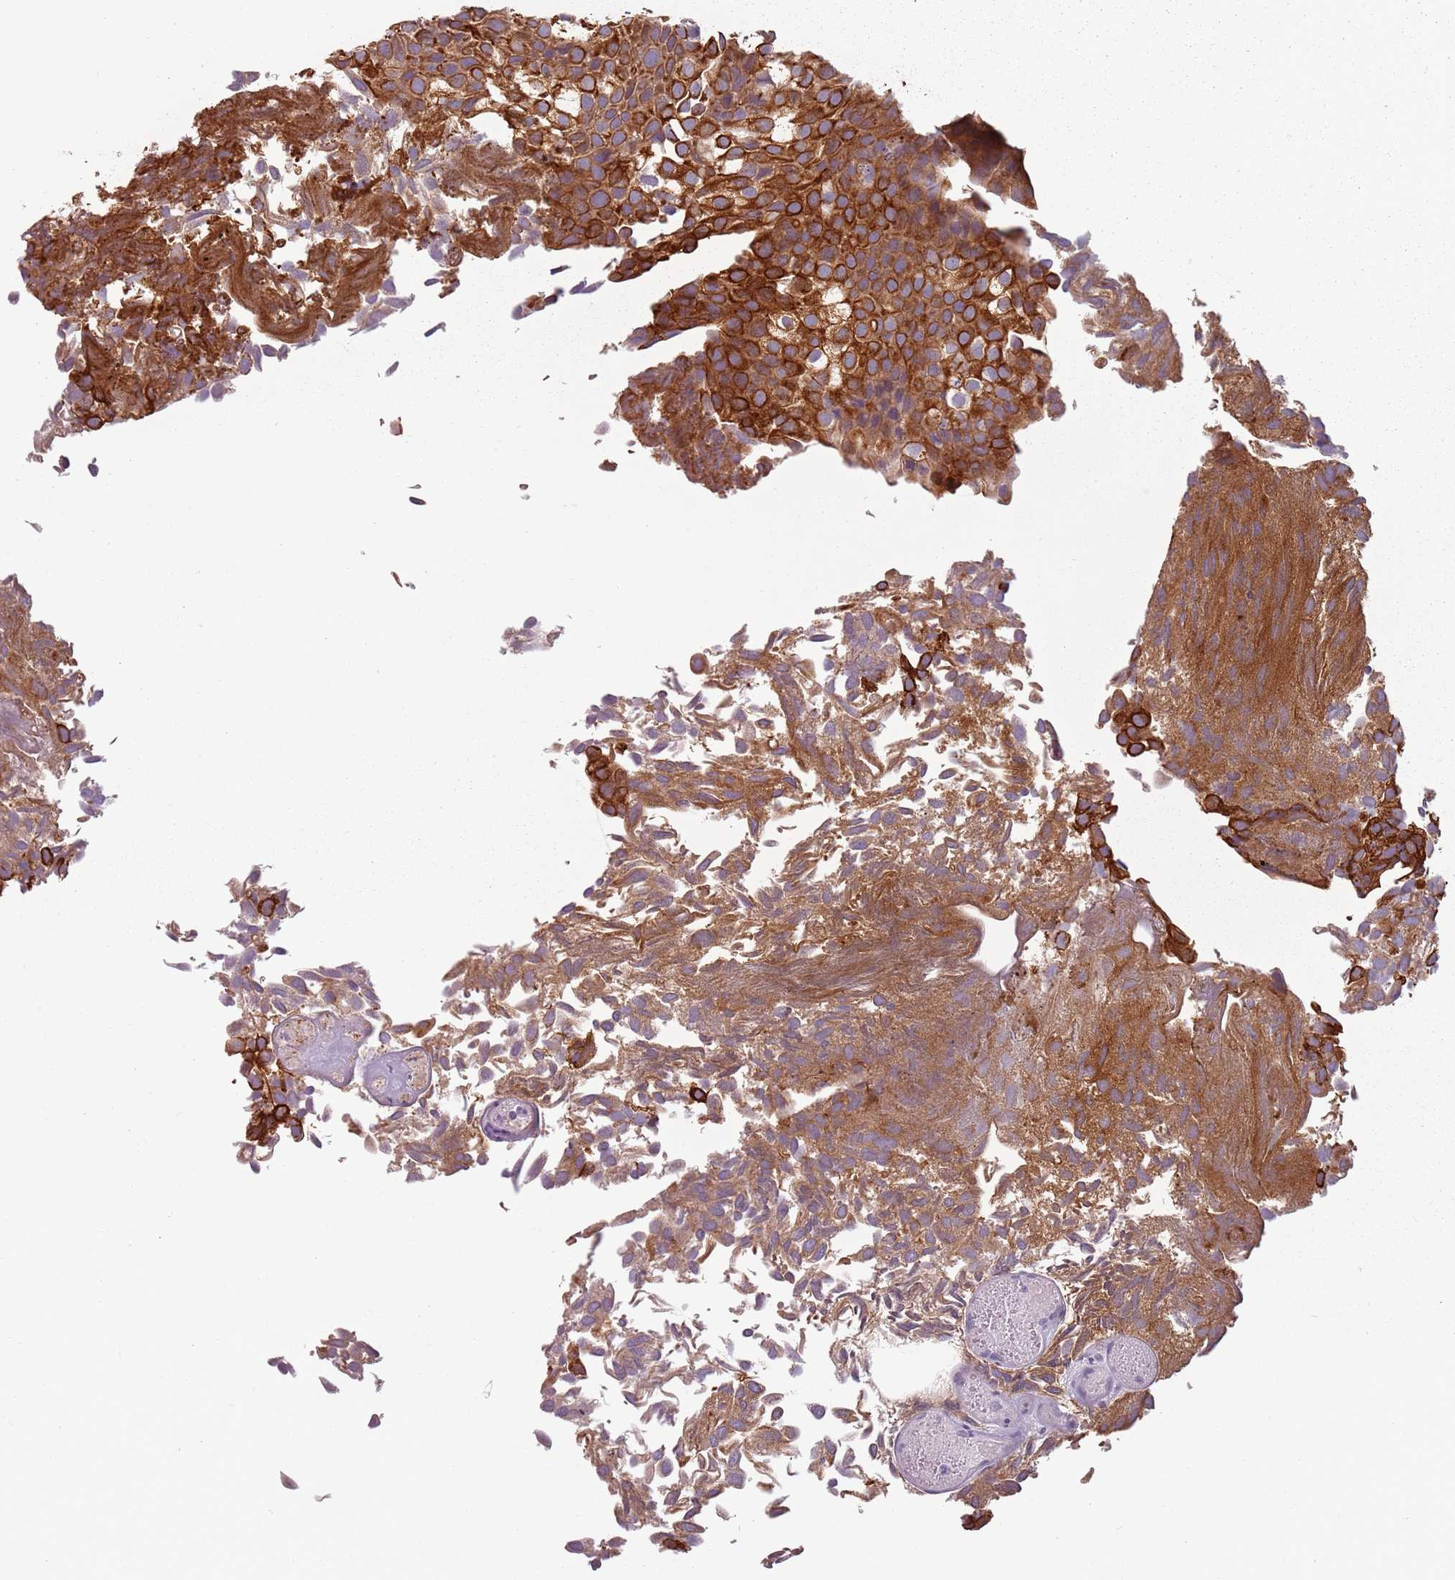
{"staining": {"intensity": "strong", "quantity": ">75%", "location": "cytoplasmic/membranous"}, "tissue": "urothelial cancer", "cell_type": "Tumor cells", "image_type": "cancer", "snomed": [{"axis": "morphology", "description": "Urothelial carcinoma, Low grade"}, {"axis": "topography", "description": "Urinary bladder"}], "caption": "The micrograph demonstrates a brown stain indicating the presence of a protein in the cytoplasmic/membranous of tumor cells in low-grade urothelial carcinoma.", "gene": "TLCD2", "patient": {"sex": "male", "age": 89}}